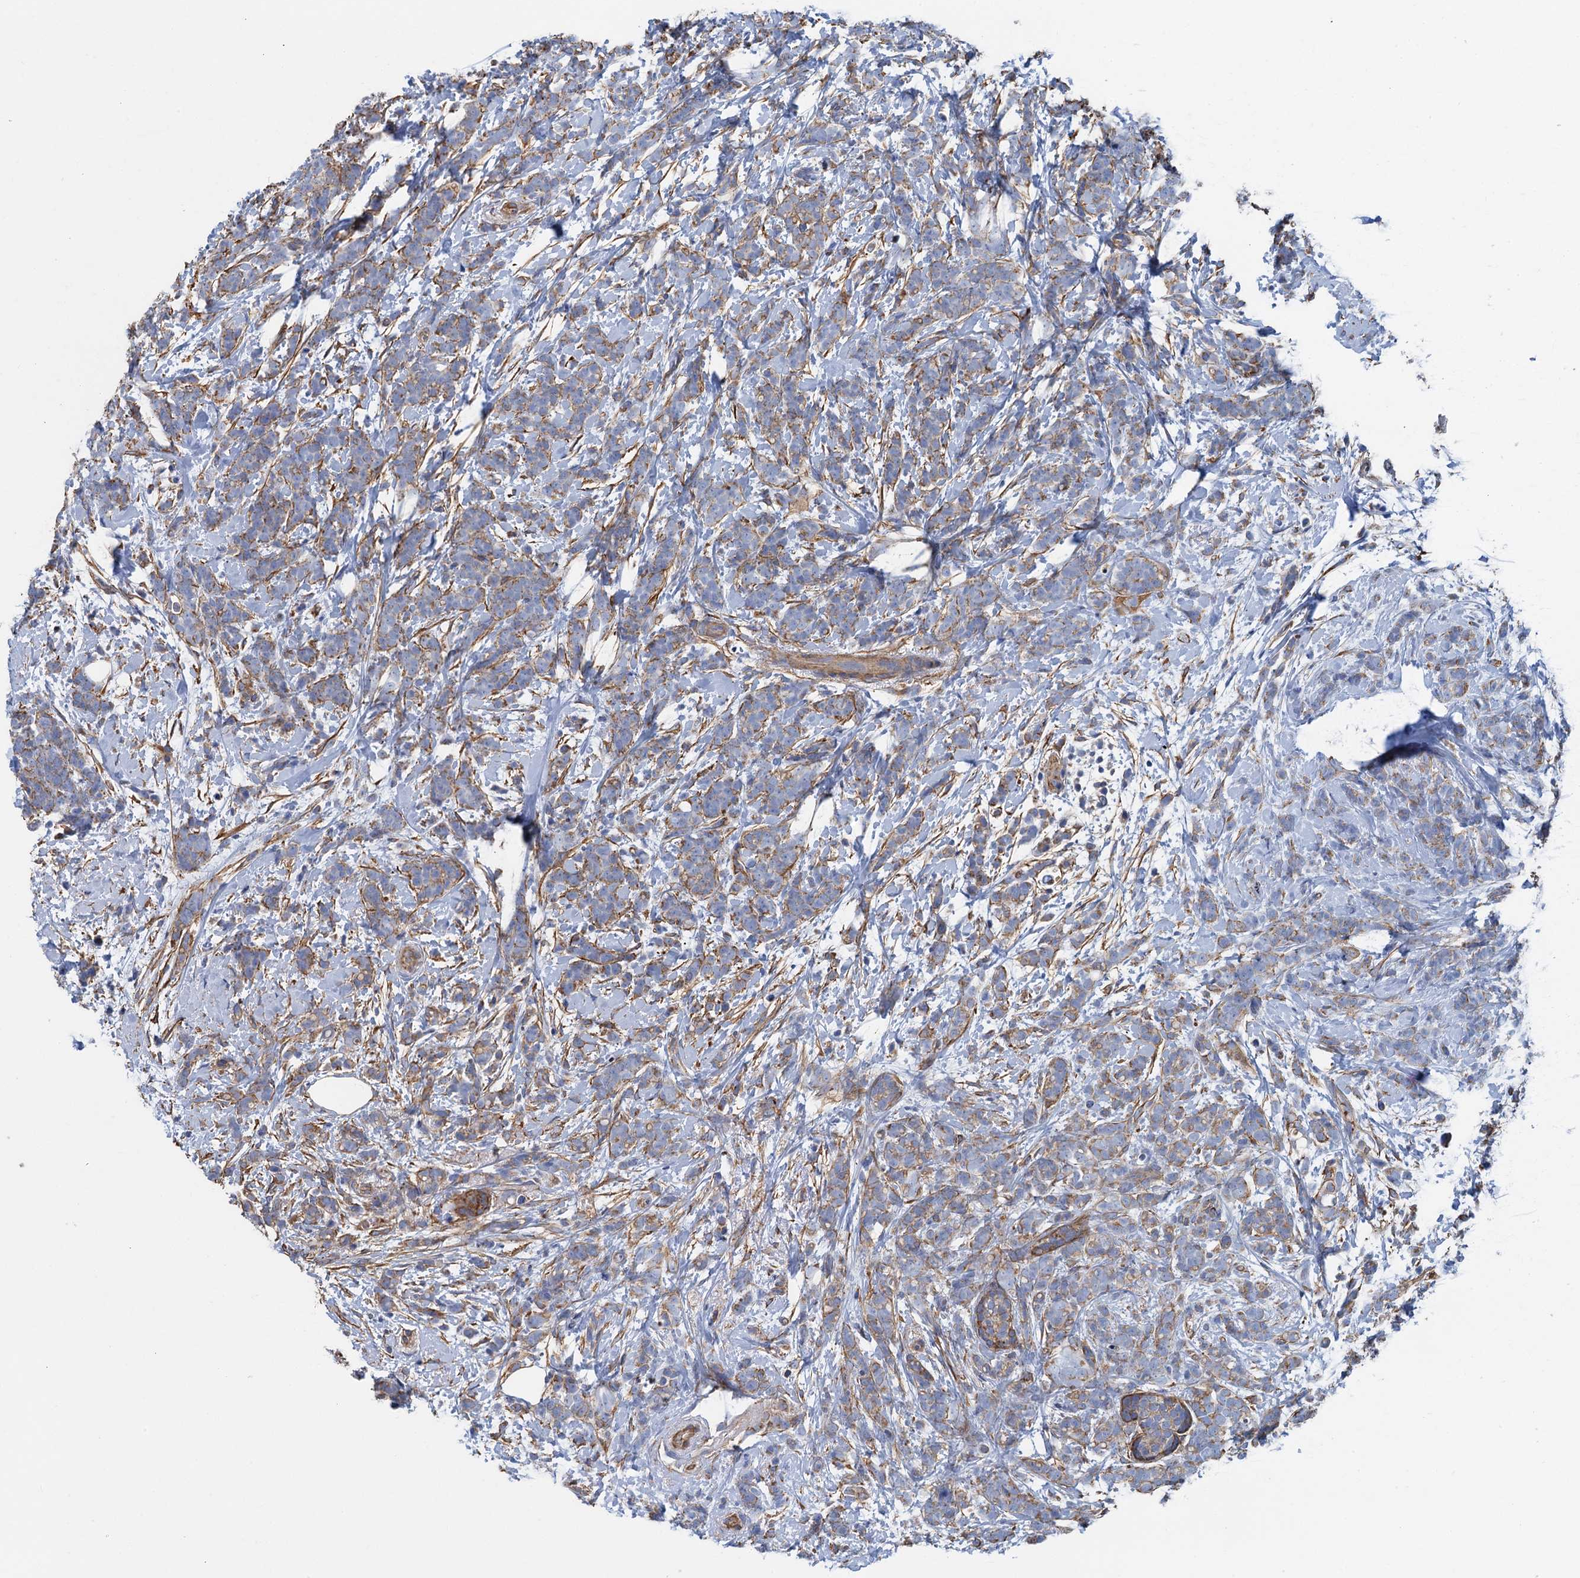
{"staining": {"intensity": "negative", "quantity": "none", "location": "none"}, "tissue": "breast cancer", "cell_type": "Tumor cells", "image_type": "cancer", "snomed": [{"axis": "morphology", "description": "Lobular carcinoma"}, {"axis": "topography", "description": "Breast"}], "caption": "An IHC image of breast lobular carcinoma is shown. There is no staining in tumor cells of breast lobular carcinoma. The staining is performed using DAB brown chromogen with nuclei counter-stained in using hematoxylin.", "gene": "GCSH", "patient": {"sex": "female", "age": 58}}